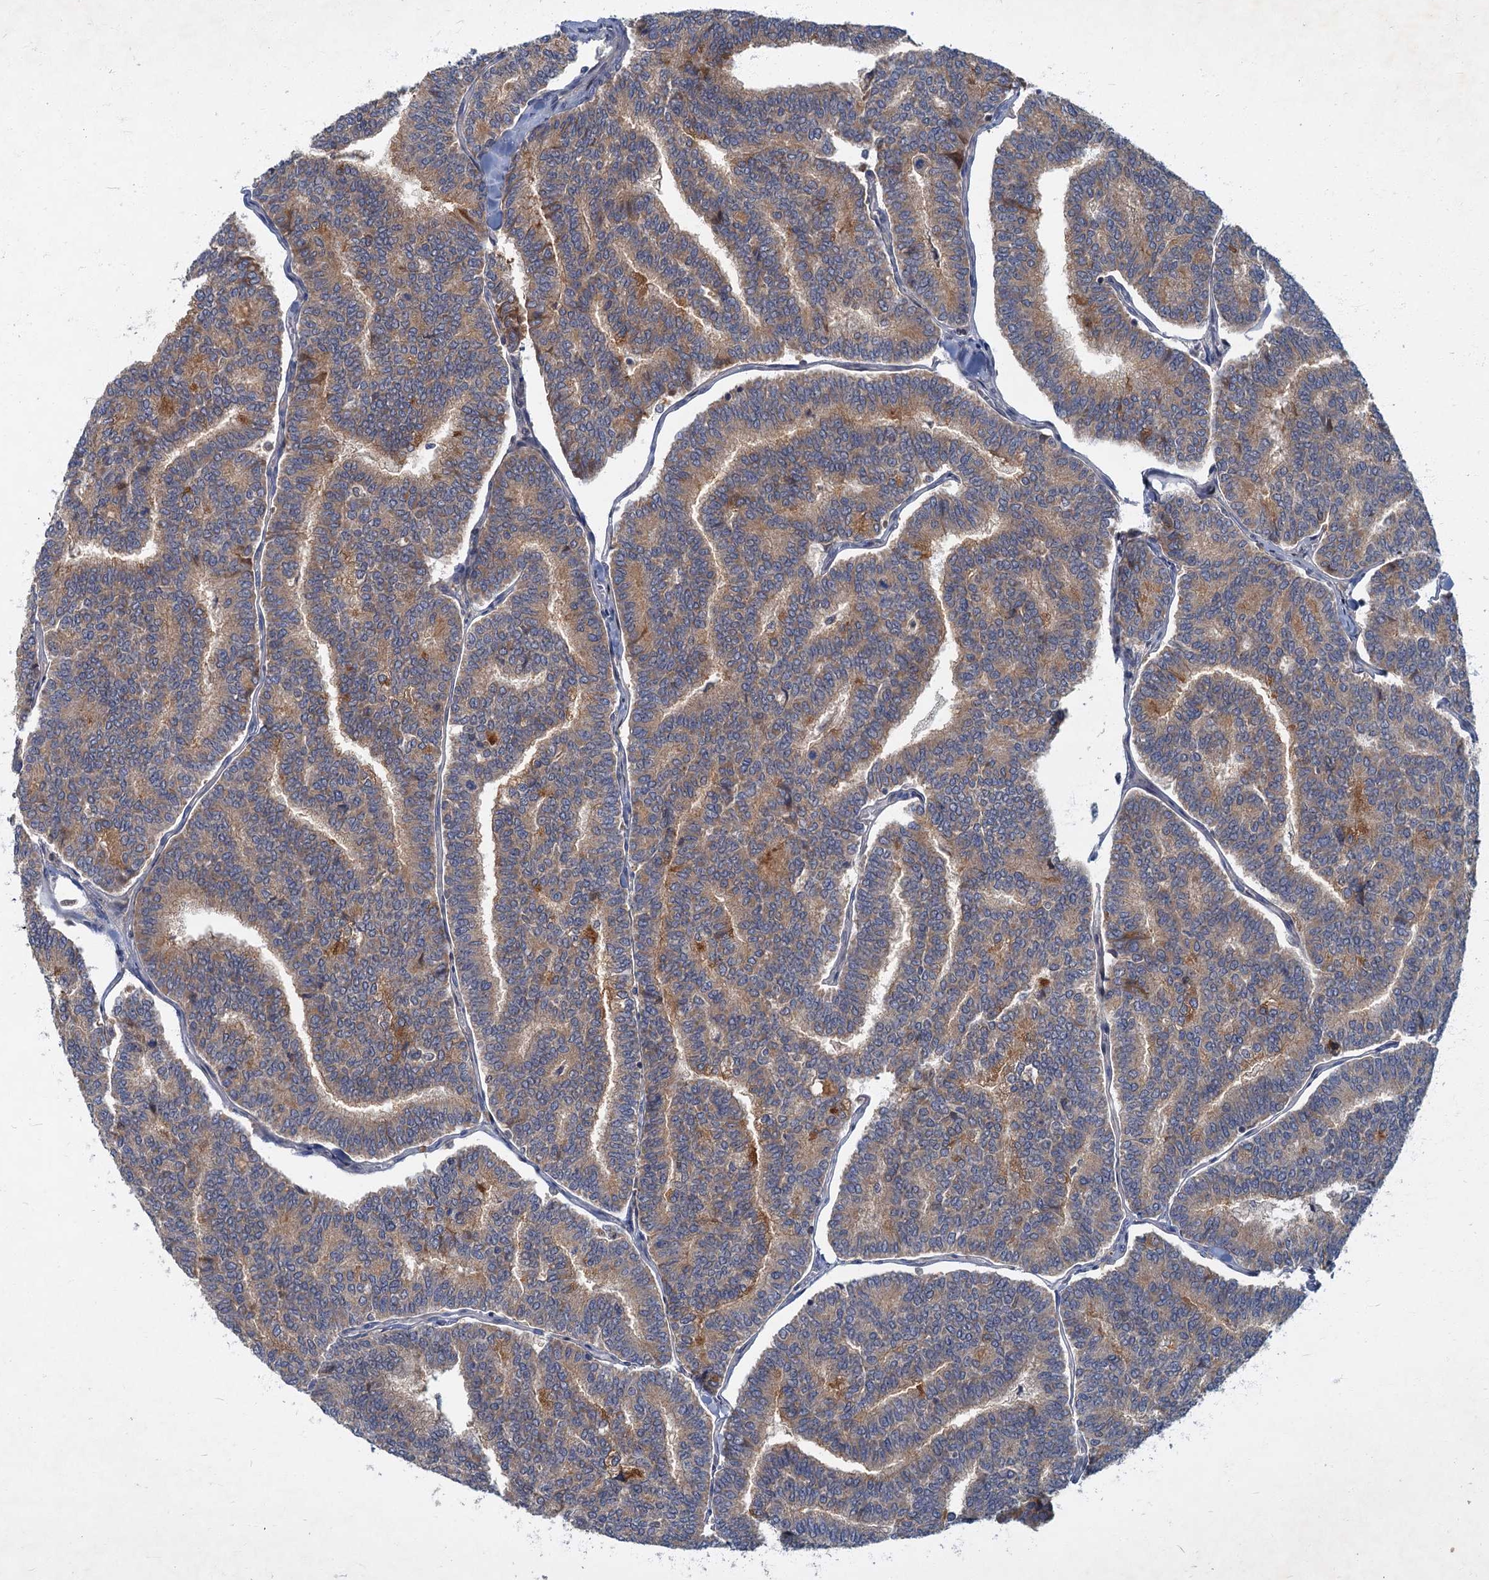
{"staining": {"intensity": "weak", "quantity": ">75%", "location": "cytoplasmic/membranous"}, "tissue": "thyroid cancer", "cell_type": "Tumor cells", "image_type": "cancer", "snomed": [{"axis": "morphology", "description": "Papillary adenocarcinoma, NOS"}, {"axis": "topography", "description": "Thyroid gland"}], "caption": "Immunohistochemical staining of thyroid cancer (papillary adenocarcinoma) shows weak cytoplasmic/membranous protein expression in approximately >75% of tumor cells.", "gene": "SLC11A2", "patient": {"sex": "female", "age": 35}}